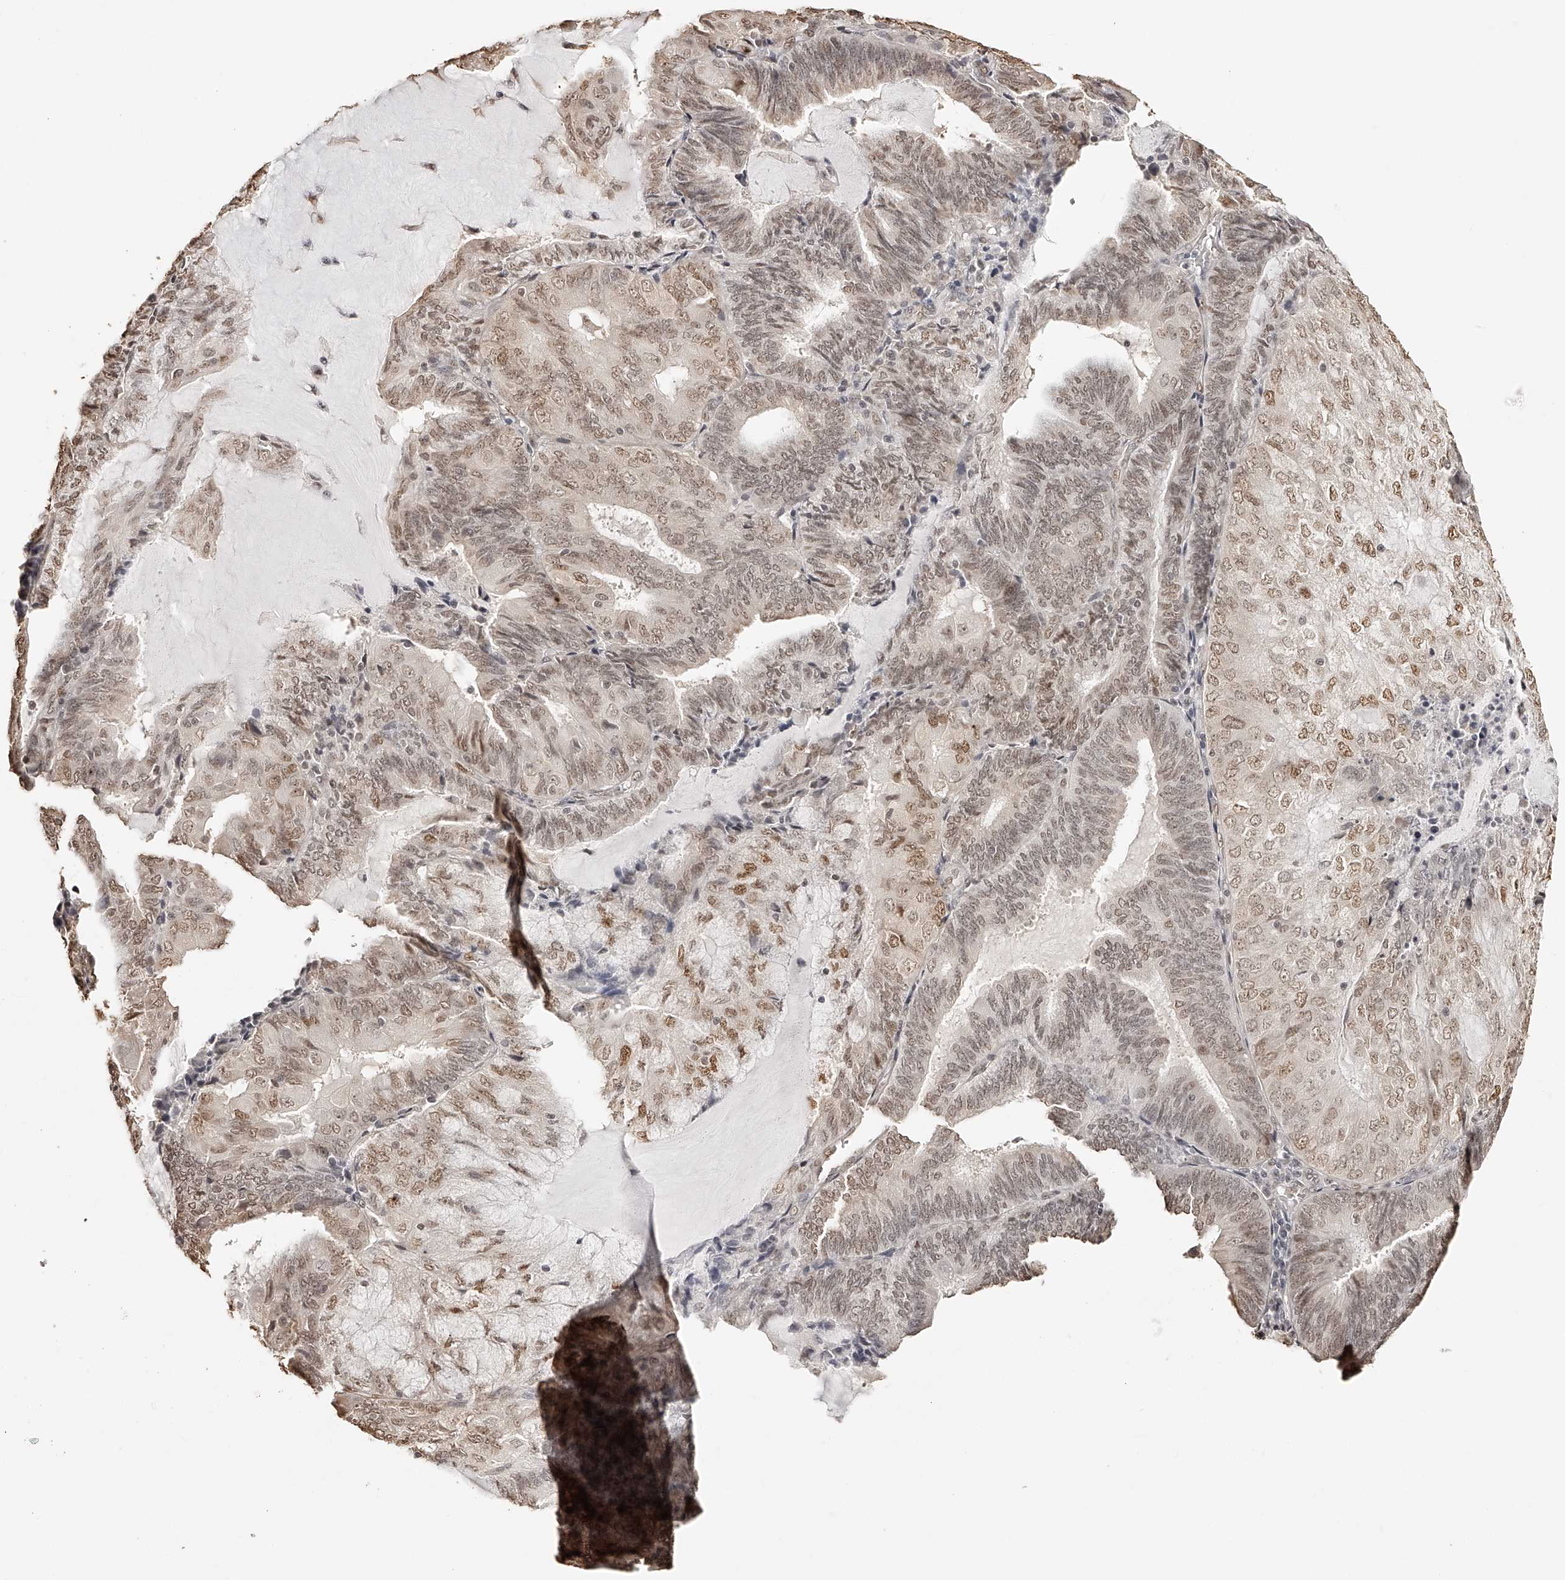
{"staining": {"intensity": "weak", "quantity": ">75%", "location": "nuclear"}, "tissue": "endometrial cancer", "cell_type": "Tumor cells", "image_type": "cancer", "snomed": [{"axis": "morphology", "description": "Adenocarcinoma, NOS"}, {"axis": "topography", "description": "Endometrium"}], "caption": "Protein expression analysis of adenocarcinoma (endometrial) reveals weak nuclear positivity in about >75% of tumor cells.", "gene": "ZNF503", "patient": {"sex": "female", "age": 81}}